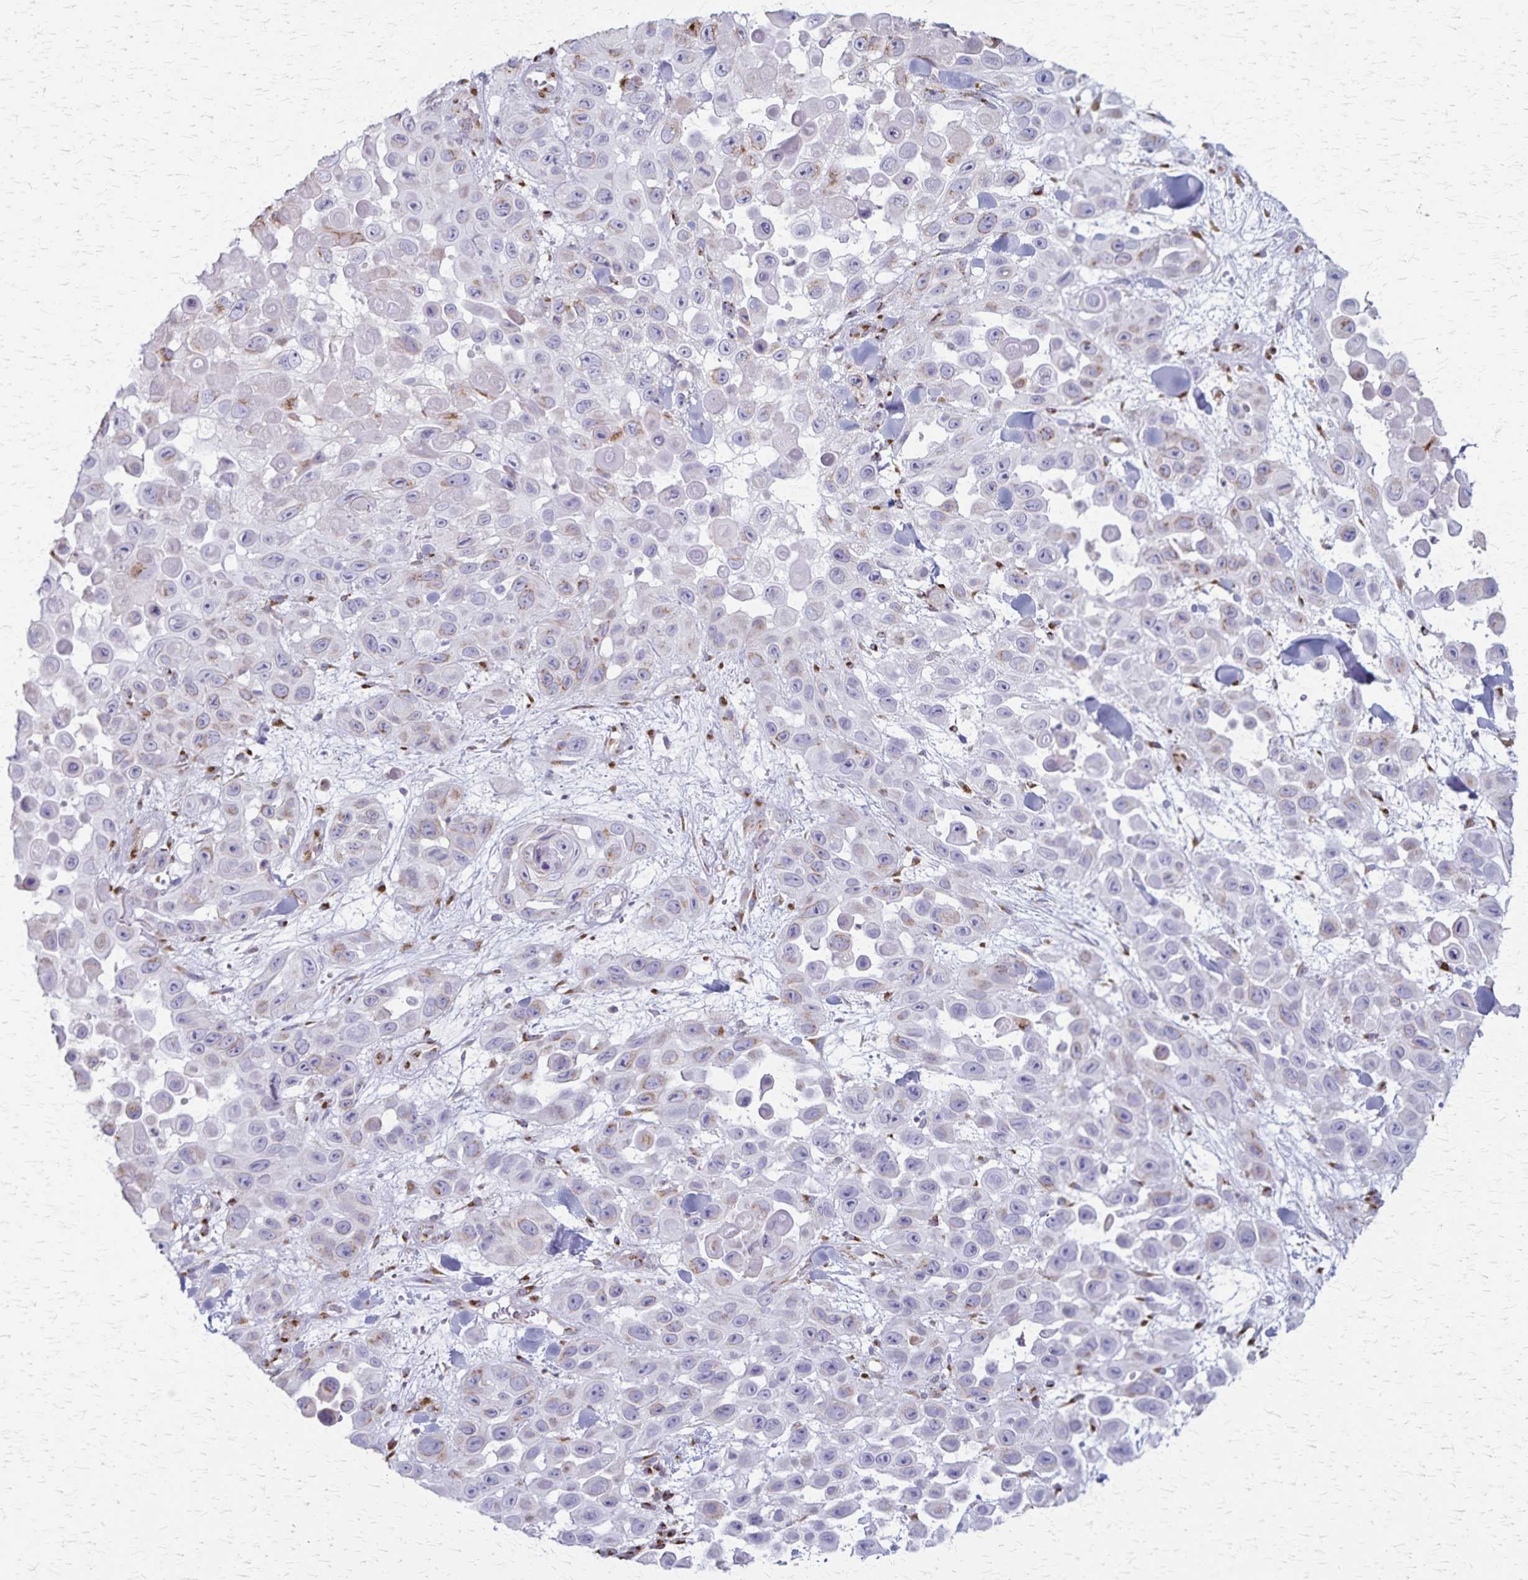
{"staining": {"intensity": "negative", "quantity": "none", "location": "none"}, "tissue": "skin cancer", "cell_type": "Tumor cells", "image_type": "cancer", "snomed": [{"axis": "morphology", "description": "Squamous cell carcinoma, NOS"}, {"axis": "topography", "description": "Skin"}], "caption": "There is no significant staining in tumor cells of squamous cell carcinoma (skin). (DAB immunohistochemistry, high magnification).", "gene": "MCFD2", "patient": {"sex": "male", "age": 81}}